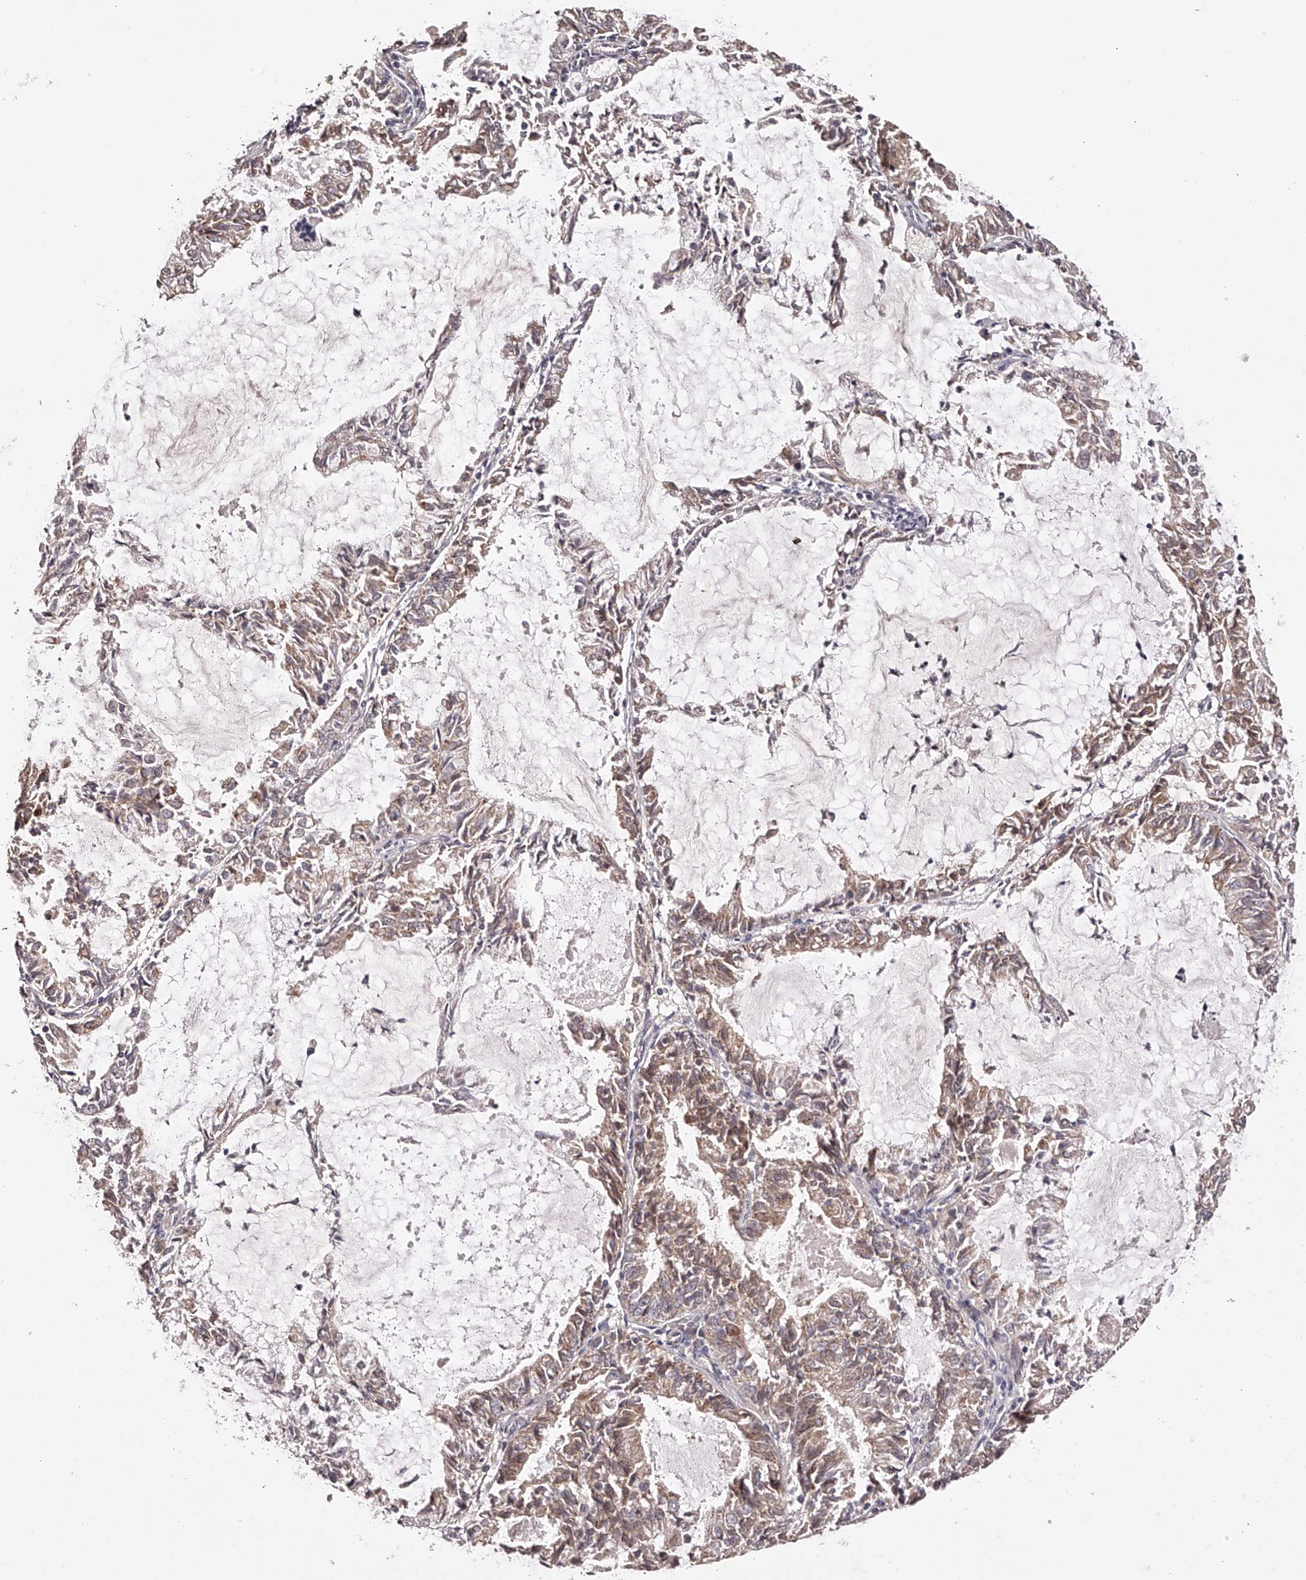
{"staining": {"intensity": "weak", "quantity": ">75%", "location": "cytoplasmic/membranous"}, "tissue": "endometrial cancer", "cell_type": "Tumor cells", "image_type": "cancer", "snomed": [{"axis": "morphology", "description": "Adenocarcinoma, NOS"}, {"axis": "topography", "description": "Endometrium"}], "caption": "The micrograph exhibits immunohistochemical staining of endometrial adenocarcinoma. There is weak cytoplasmic/membranous expression is identified in approximately >75% of tumor cells.", "gene": "ODF2L", "patient": {"sex": "female", "age": 57}}